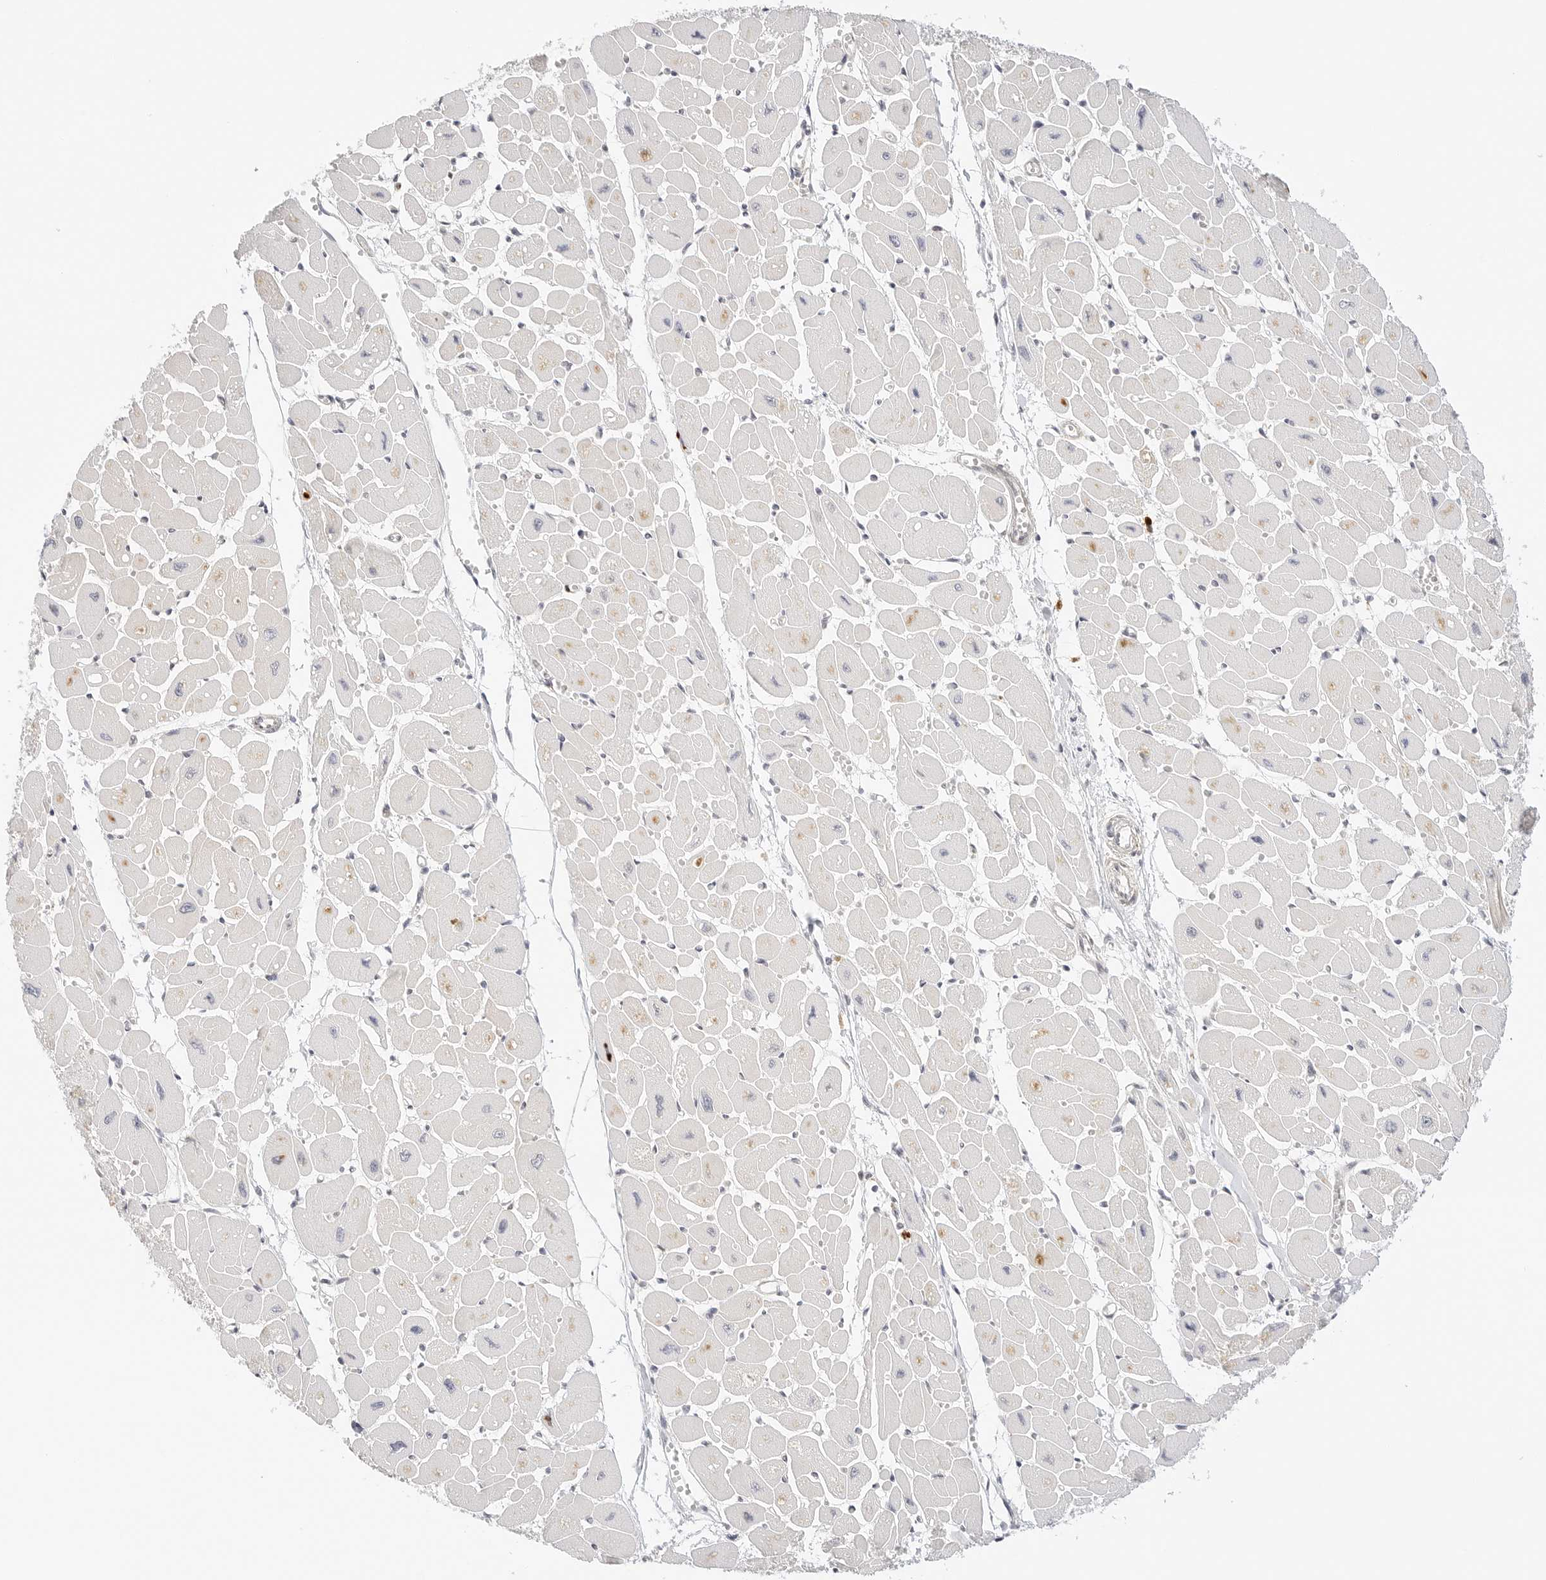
{"staining": {"intensity": "weak", "quantity": "25%-75%", "location": "cytoplasmic/membranous"}, "tissue": "heart muscle", "cell_type": "Cardiomyocytes", "image_type": "normal", "snomed": [{"axis": "morphology", "description": "Normal tissue, NOS"}, {"axis": "topography", "description": "Heart"}], "caption": "The image exhibits staining of unremarkable heart muscle, revealing weak cytoplasmic/membranous protein expression (brown color) within cardiomyocytes.", "gene": "TEKT2", "patient": {"sex": "female", "age": 54}}